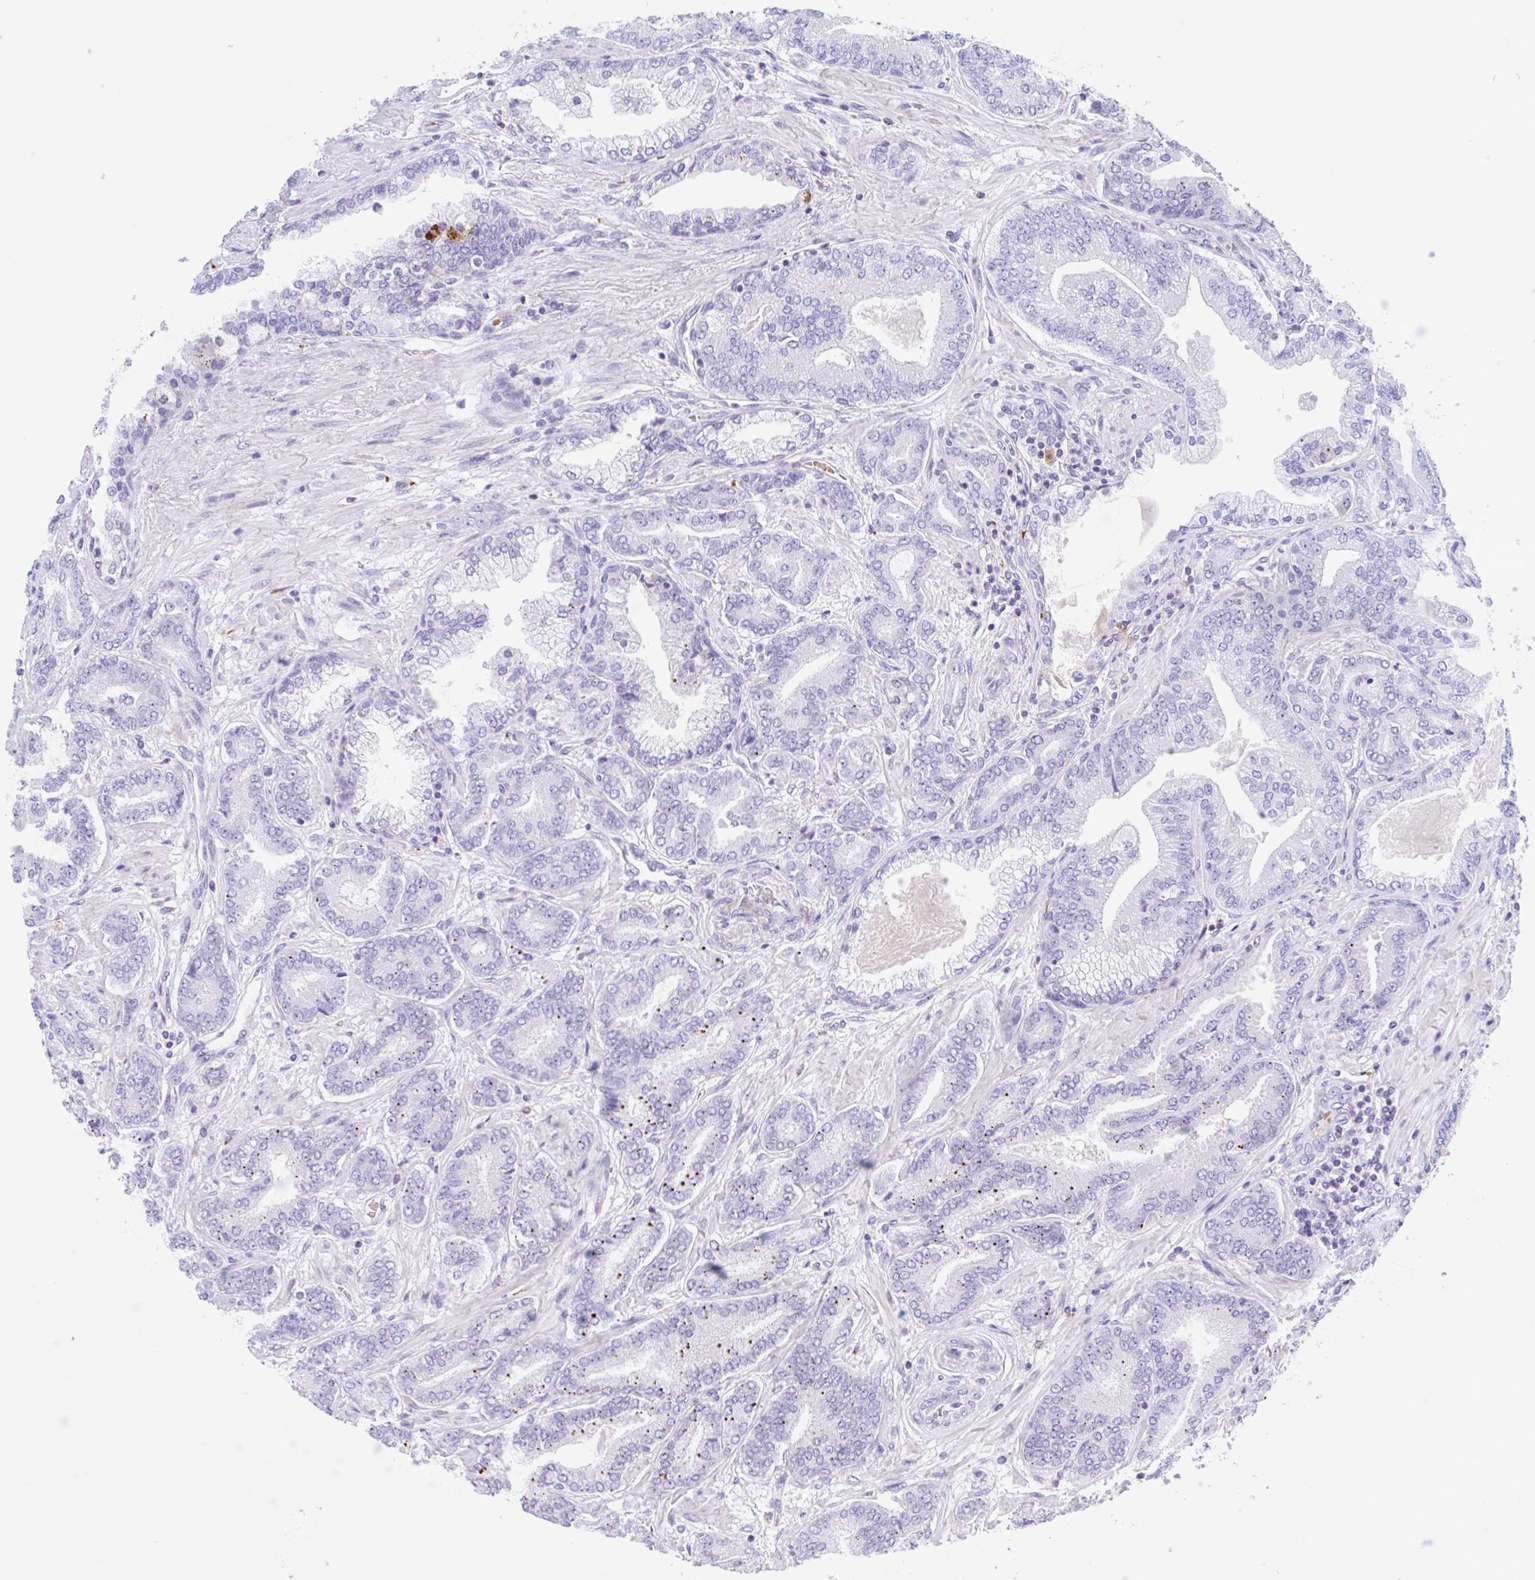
{"staining": {"intensity": "moderate", "quantity": "<25%", "location": "cytoplasmic/membranous"}, "tissue": "prostate cancer", "cell_type": "Tumor cells", "image_type": "cancer", "snomed": [{"axis": "morphology", "description": "Adenocarcinoma, High grade"}, {"axis": "topography", "description": "Prostate"}], "caption": "About <25% of tumor cells in prostate cancer display moderate cytoplasmic/membranous protein positivity as visualized by brown immunohistochemical staining.", "gene": "ANKRD9", "patient": {"sex": "male", "age": 62}}